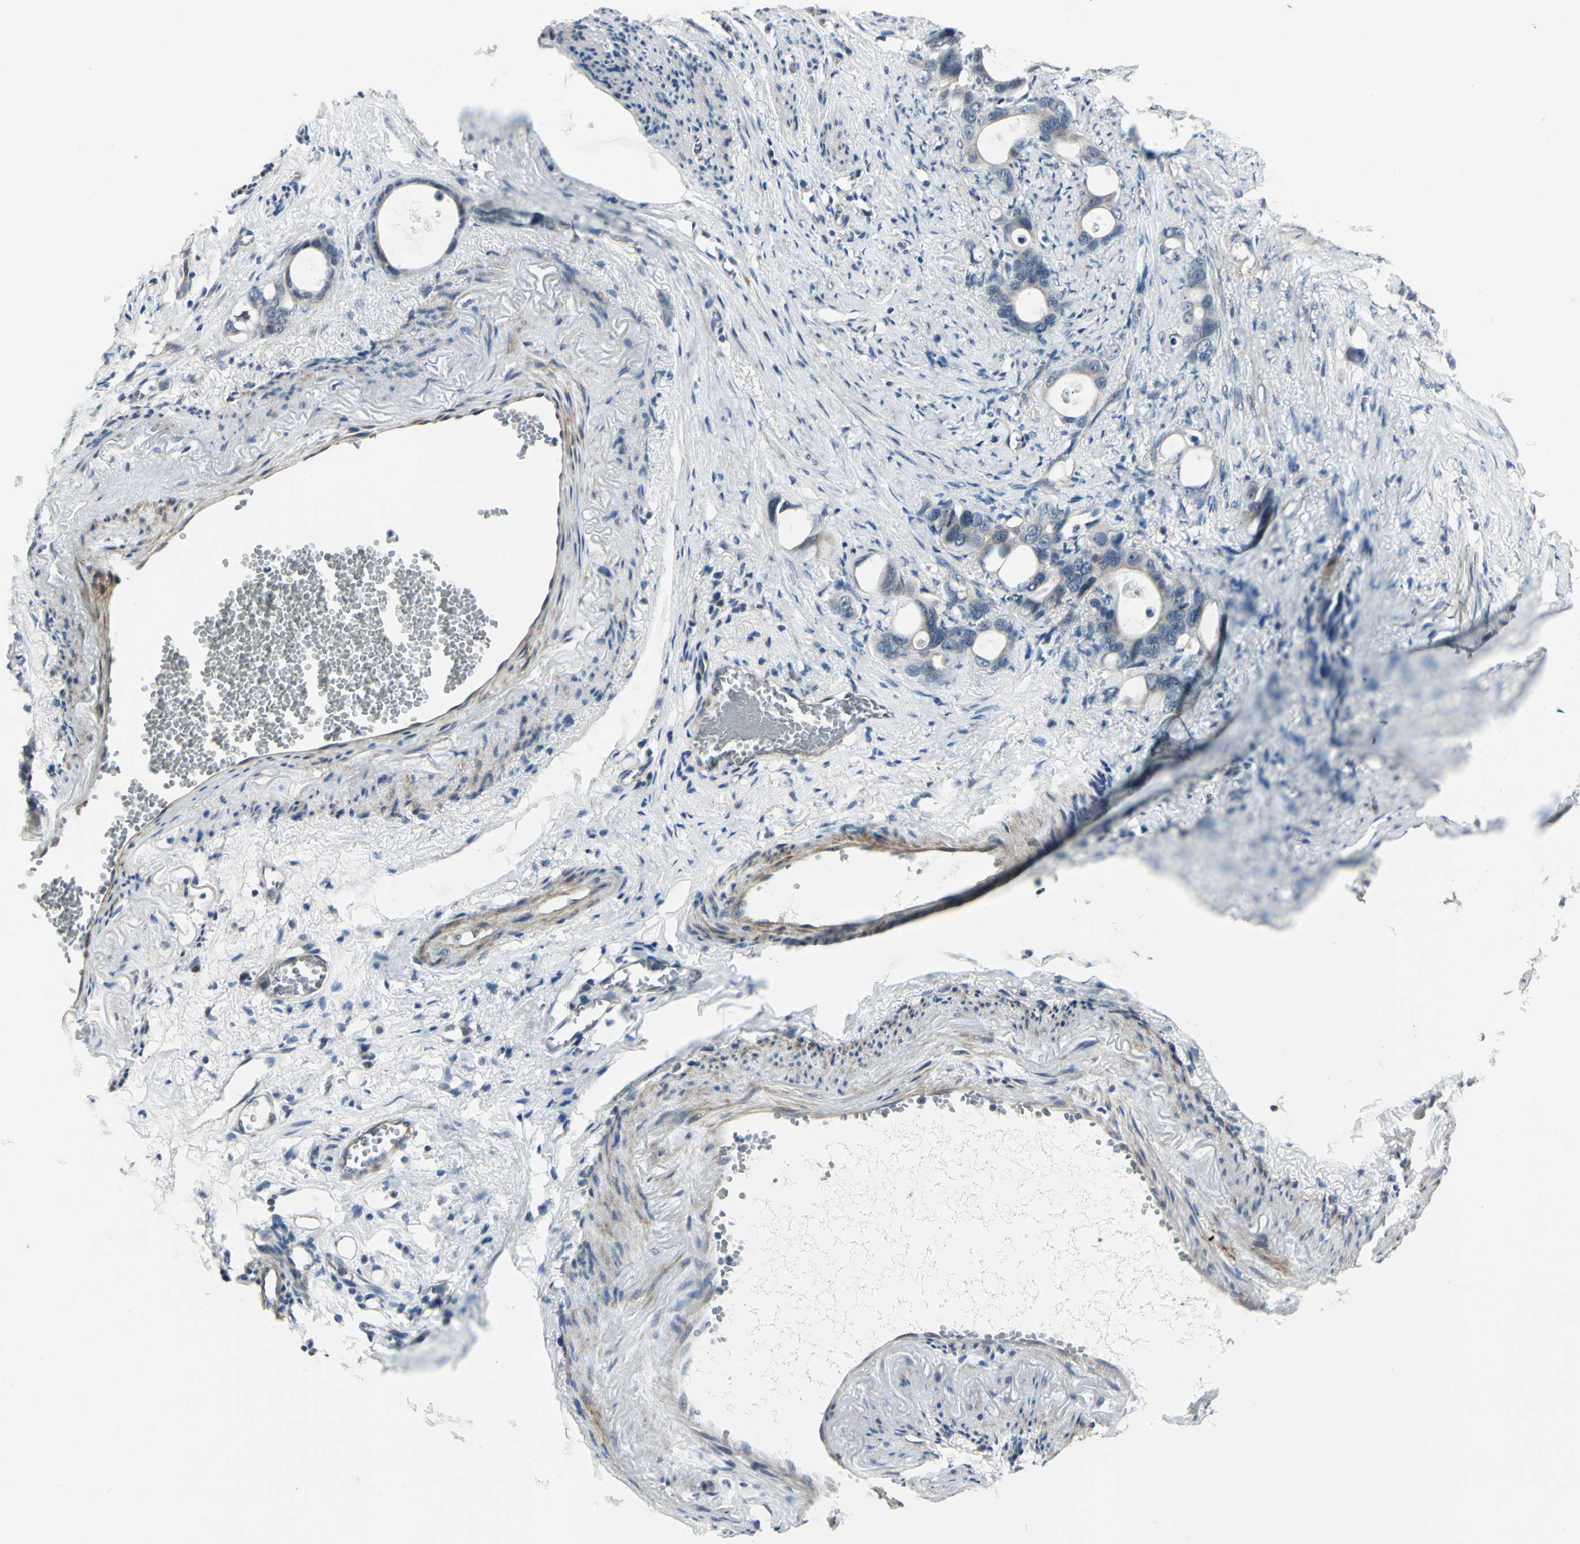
{"staining": {"intensity": "weak", "quantity": "<25%", "location": "cytoplasmic/membranous"}, "tissue": "stomach cancer", "cell_type": "Tumor cells", "image_type": "cancer", "snomed": [{"axis": "morphology", "description": "Adenocarcinoma, NOS"}, {"axis": "topography", "description": "Stomach"}], "caption": "Tumor cells are negative for brown protein staining in stomach cancer (adenocarcinoma).", "gene": "PLAGL2", "patient": {"sex": "female", "age": 75}}